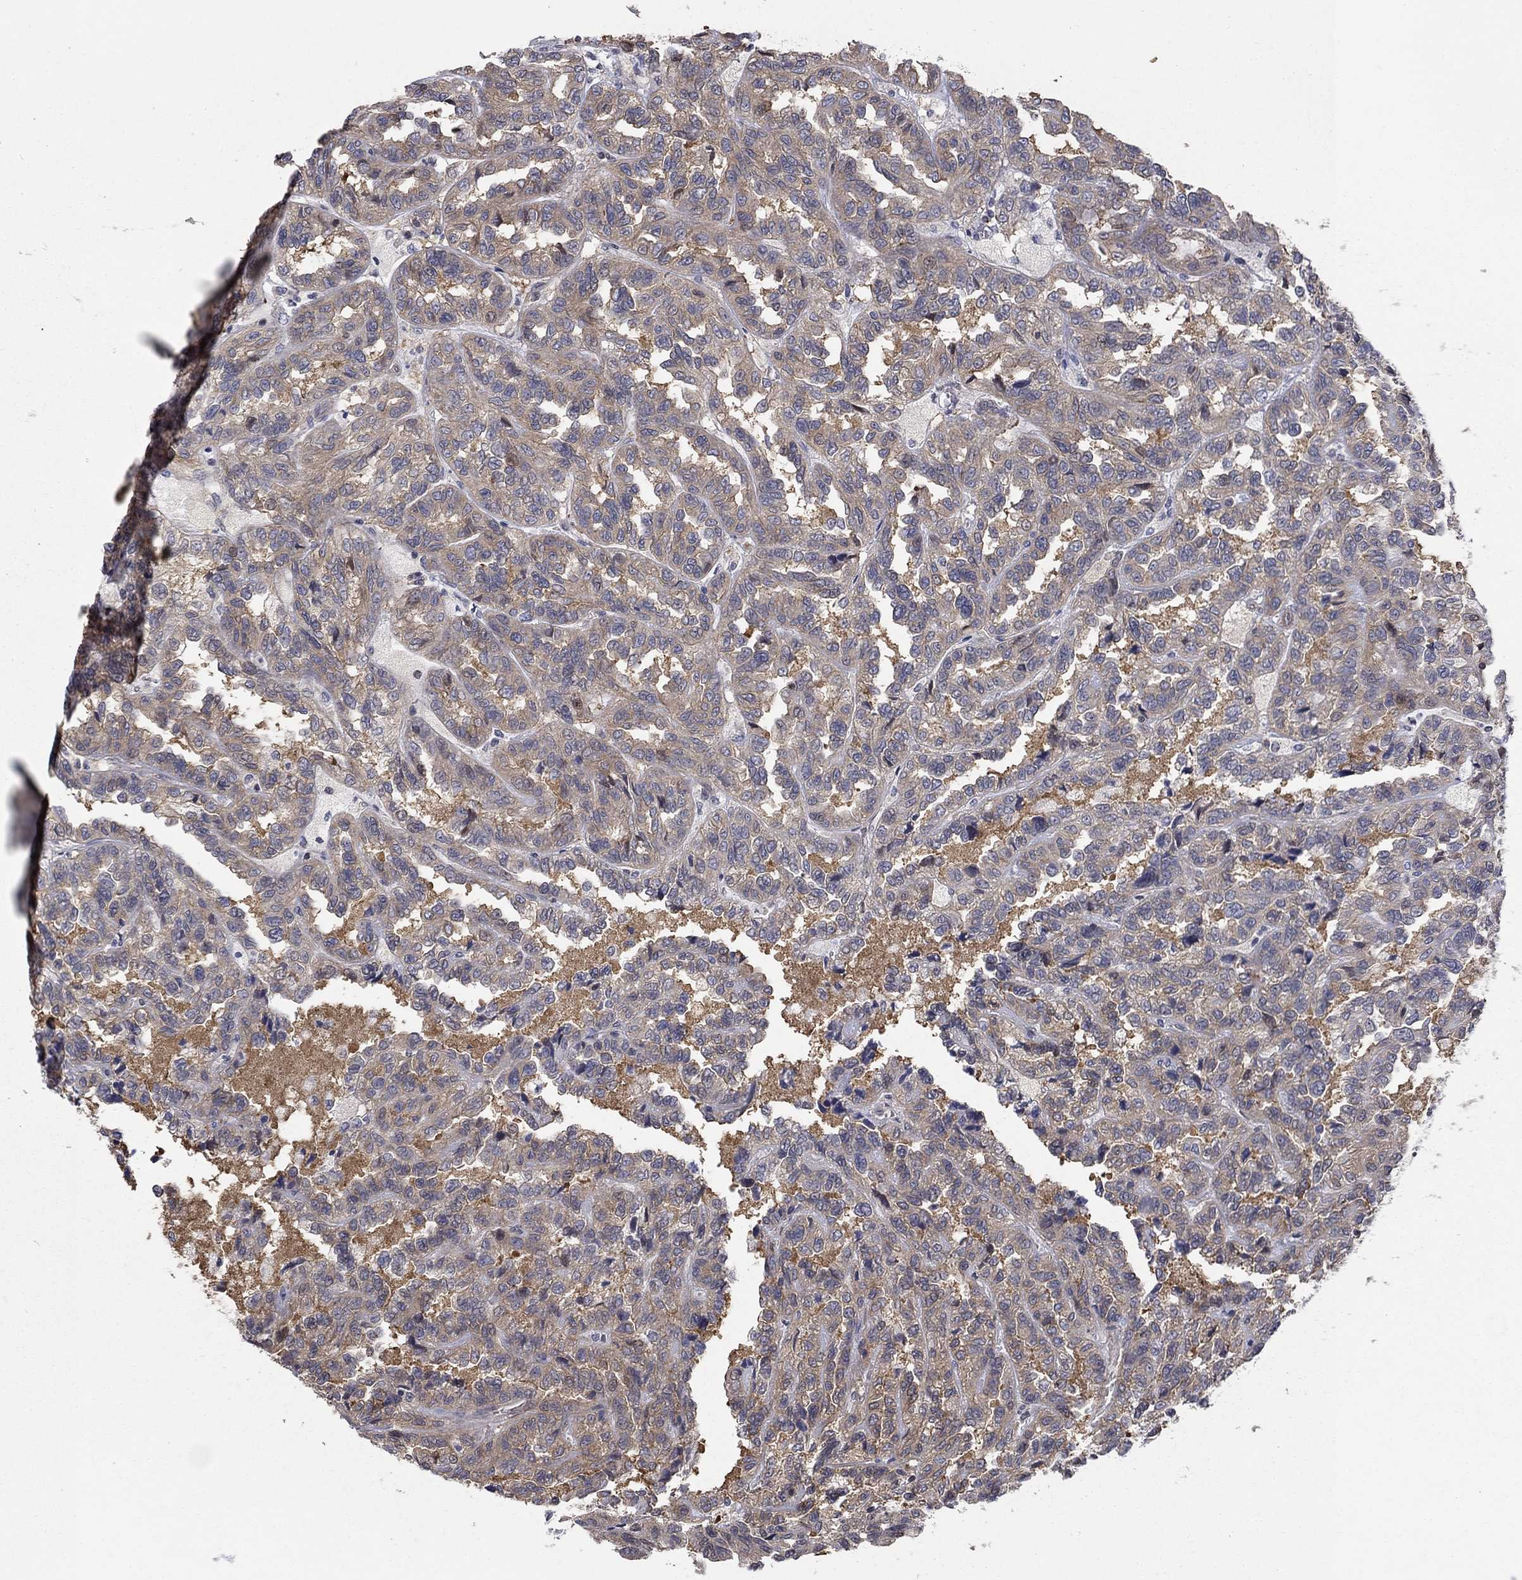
{"staining": {"intensity": "negative", "quantity": "none", "location": "none"}, "tissue": "renal cancer", "cell_type": "Tumor cells", "image_type": "cancer", "snomed": [{"axis": "morphology", "description": "Adenocarcinoma, NOS"}, {"axis": "topography", "description": "Kidney"}], "caption": "Renal cancer (adenocarcinoma) was stained to show a protein in brown. There is no significant positivity in tumor cells.", "gene": "PDZD2", "patient": {"sex": "male", "age": 79}}